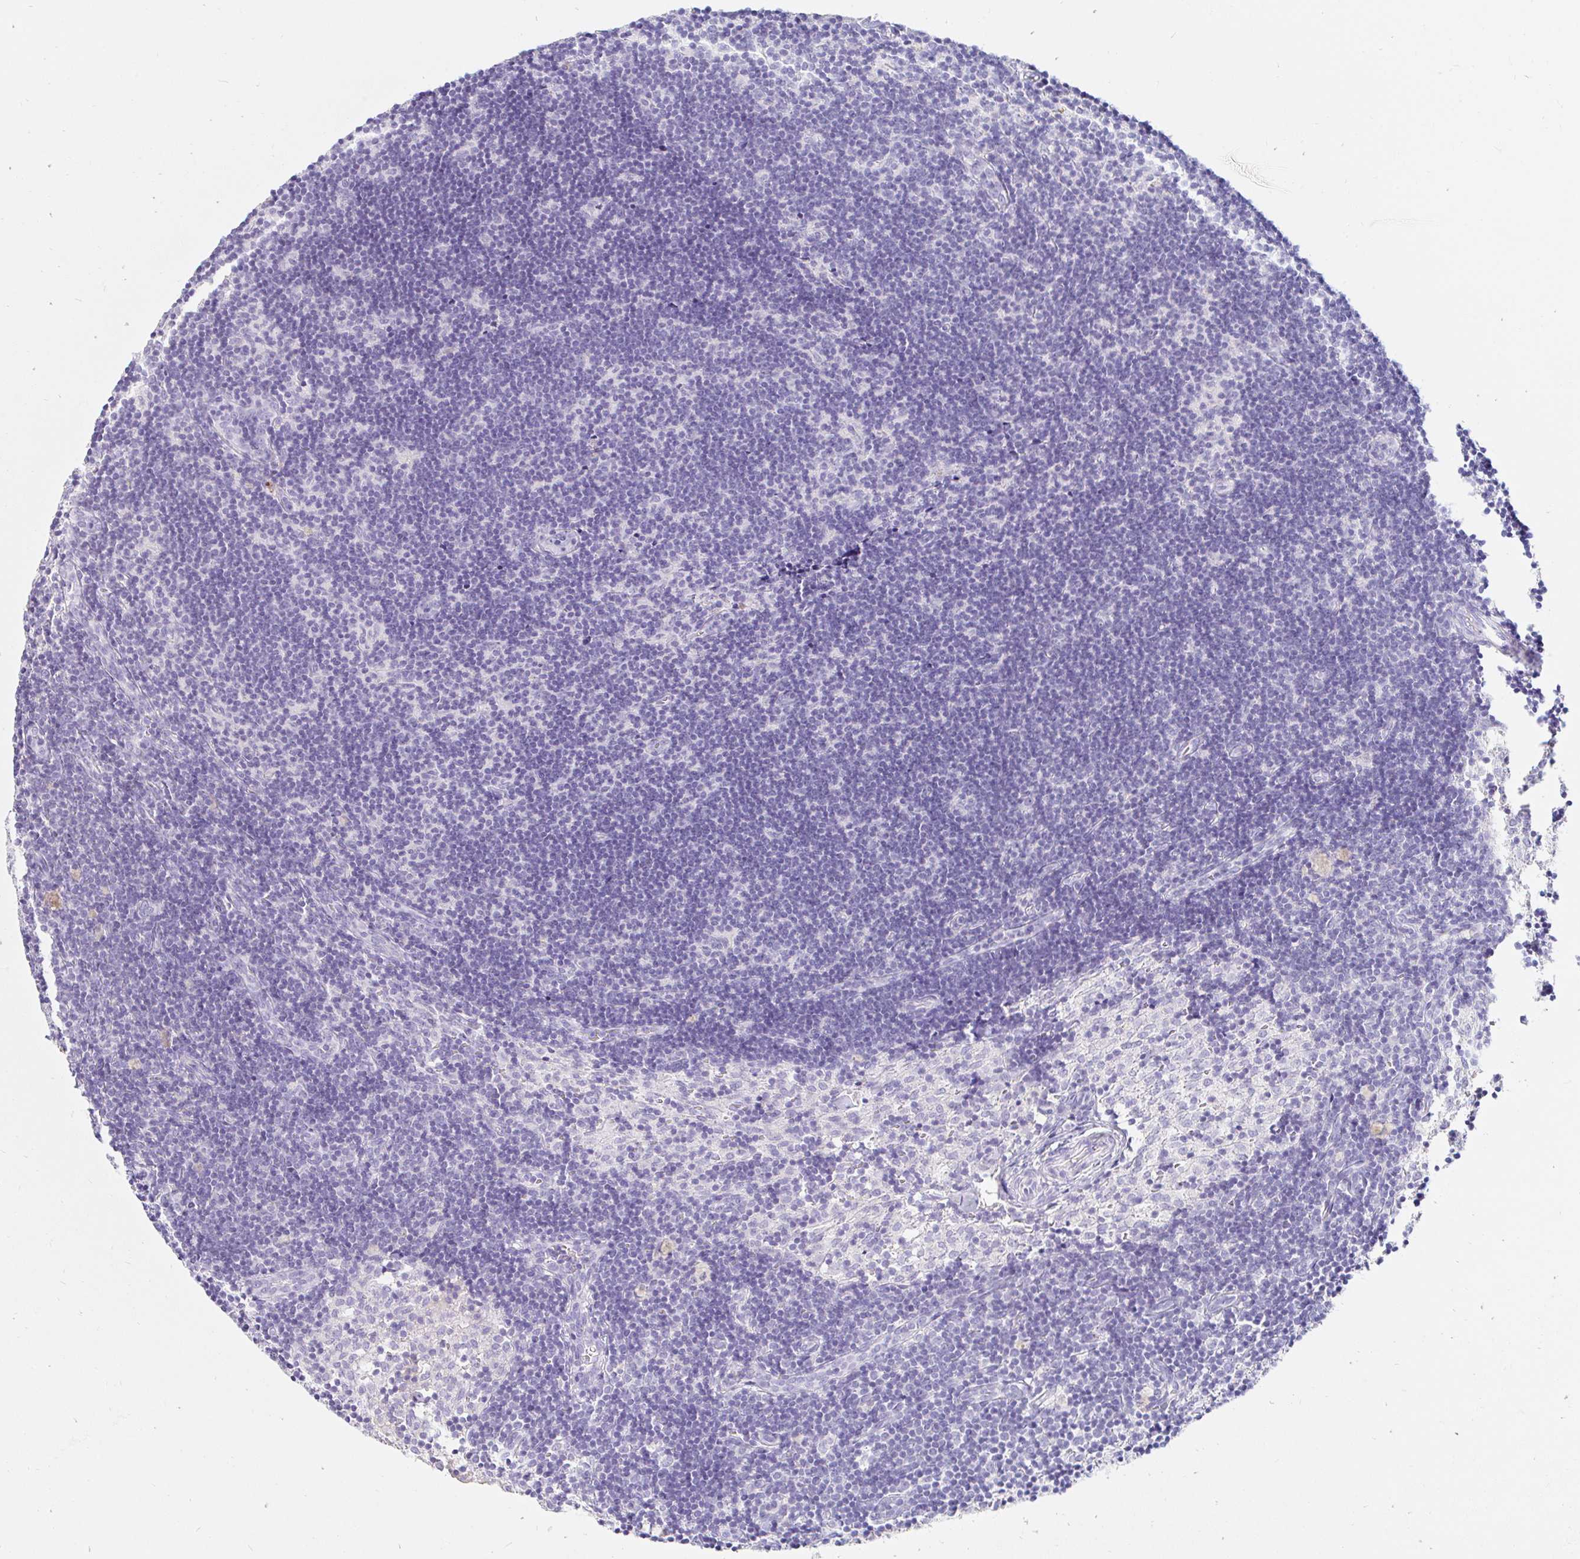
{"staining": {"intensity": "negative", "quantity": "none", "location": "none"}, "tissue": "lymph node", "cell_type": "Germinal center cells", "image_type": "normal", "snomed": [{"axis": "morphology", "description": "Normal tissue, NOS"}, {"axis": "topography", "description": "Lymph node"}], "caption": "The image reveals no staining of germinal center cells in benign lymph node. (Brightfield microscopy of DAB immunohistochemistry (IHC) at high magnification).", "gene": "TEX44", "patient": {"sex": "female", "age": 31}}